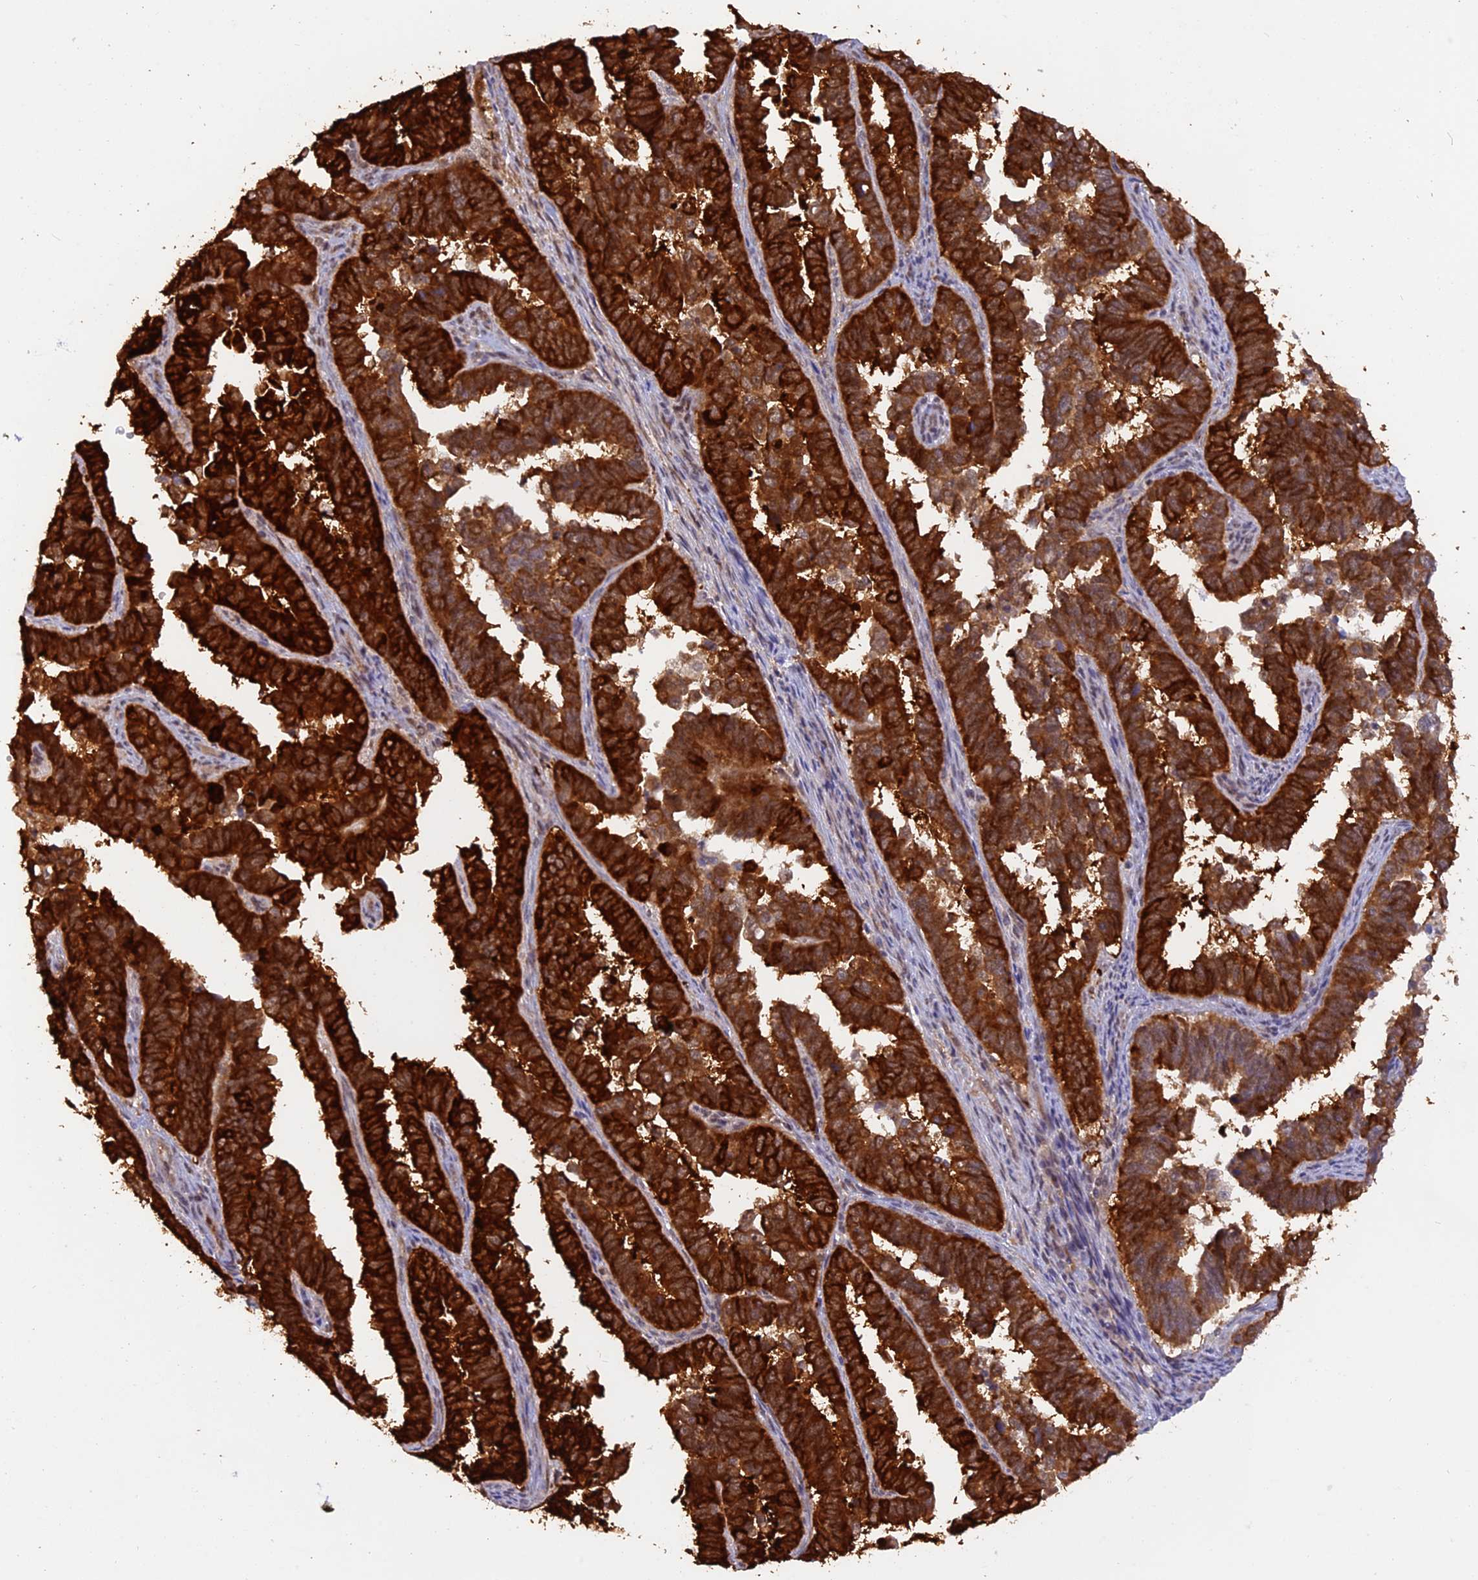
{"staining": {"intensity": "strong", "quantity": ">75%", "location": "cytoplasmic/membranous"}, "tissue": "endometrial cancer", "cell_type": "Tumor cells", "image_type": "cancer", "snomed": [{"axis": "morphology", "description": "Adenocarcinoma, NOS"}, {"axis": "topography", "description": "Endometrium"}], "caption": "Immunohistochemical staining of human endometrial cancer (adenocarcinoma) shows strong cytoplasmic/membranous protein staining in approximately >75% of tumor cells. (brown staining indicates protein expression, while blue staining denotes nuclei).", "gene": "MNS1", "patient": {"sex": "female", "age": 75}}